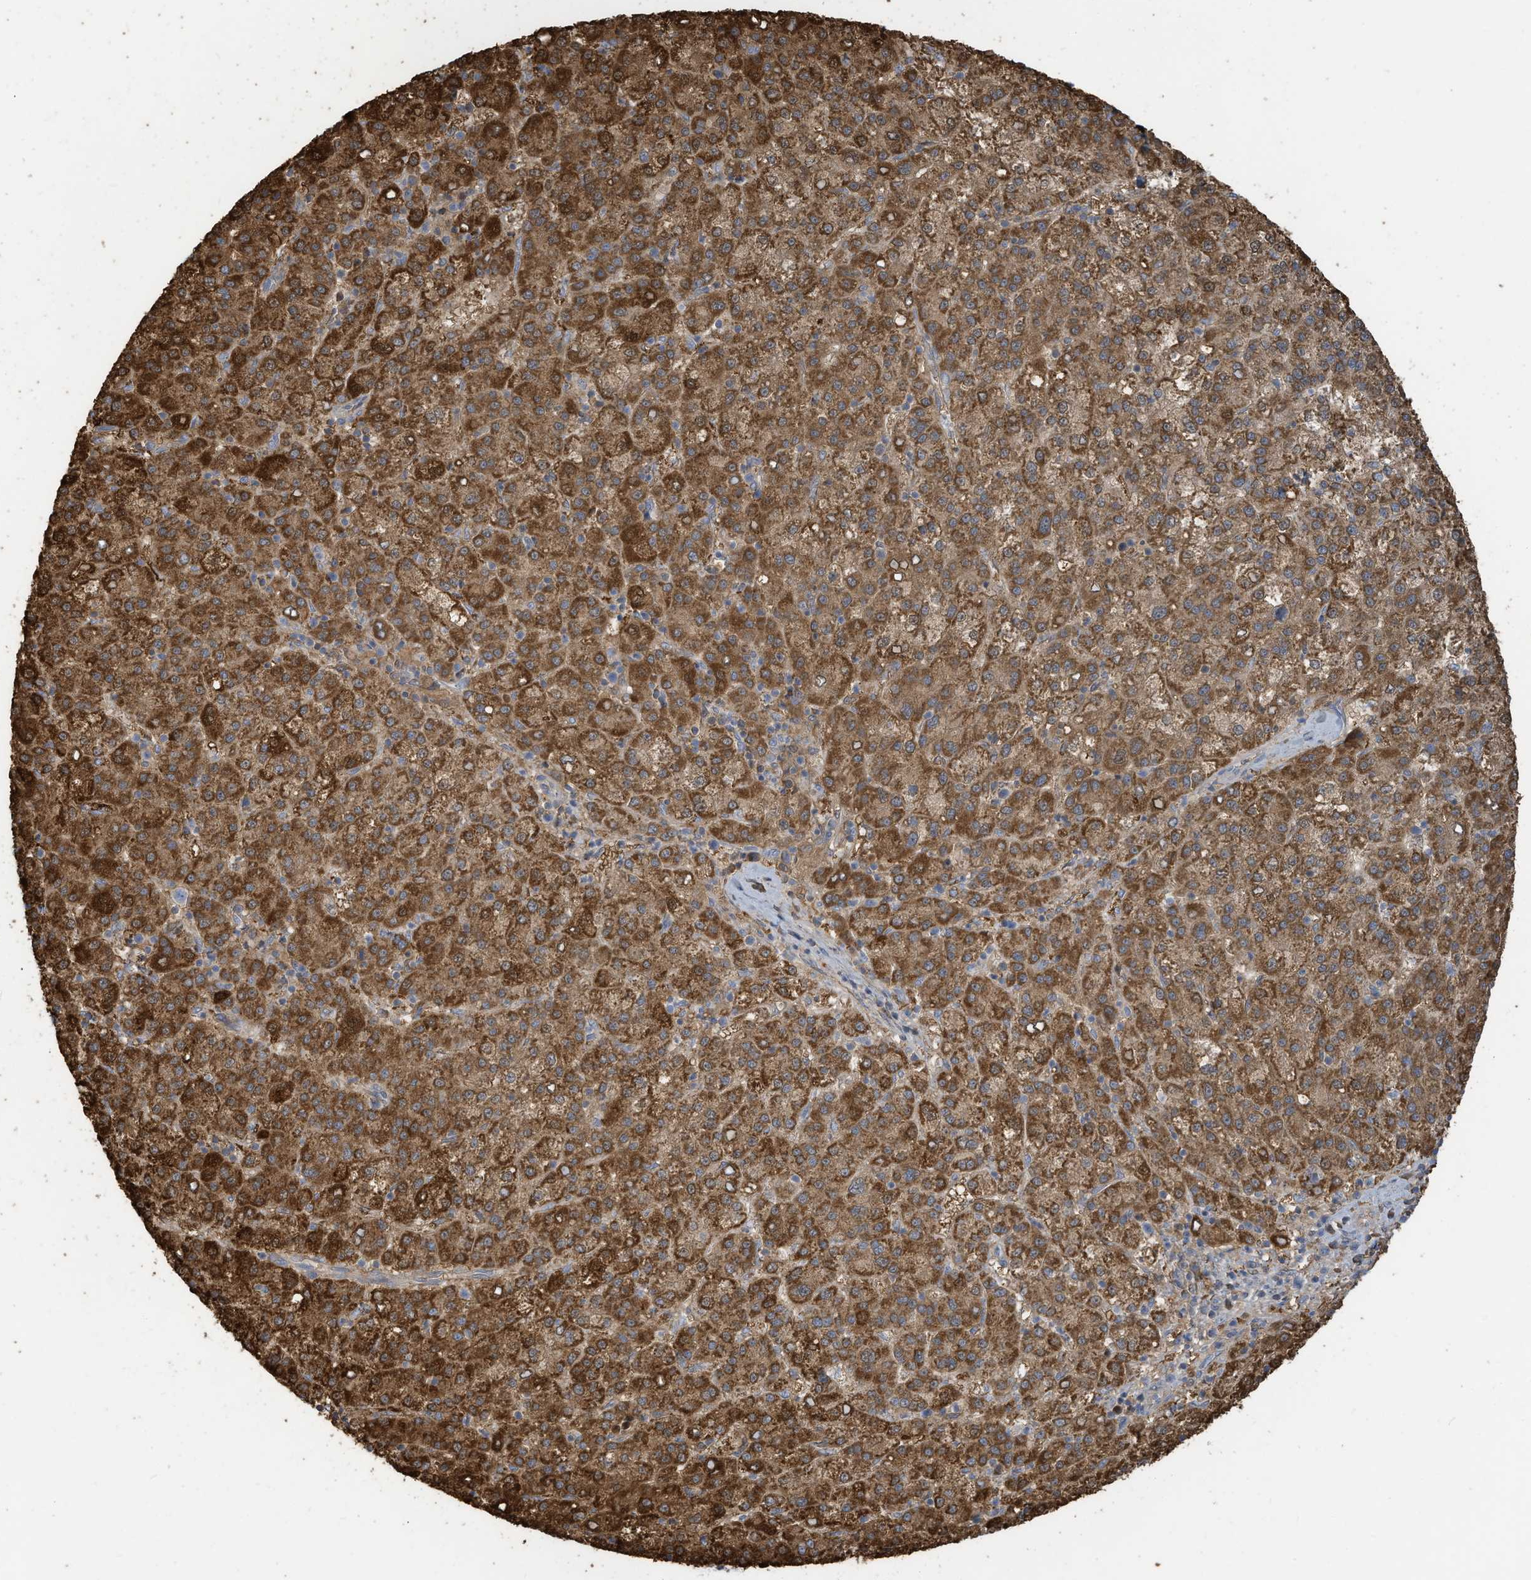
{"staining": {"intensity": "strong", "quantity": ">75%", "location": "cytoplasmic/membranous"}, "tissue": "liver cancer", "cell_type": "Tumor cells", "image_type": "cancer", "snomed": [{"axis": "morphology", "description": "Carcinoma, Hepatocellular, NOS"}, {"axis": "topography", "description": "Liver"}], "caption": "DAB immunohistochemical staining of liver hepatocellular carcinoma demonstrates strong cytoplasmic/membranous protein staining in approximately >75% of tumor cells. The protein of interest is shown in brown color, while the nuclei are stained blue.", "gene": "GTPBP2", "patient": {"sex": "female", "age": 58}}